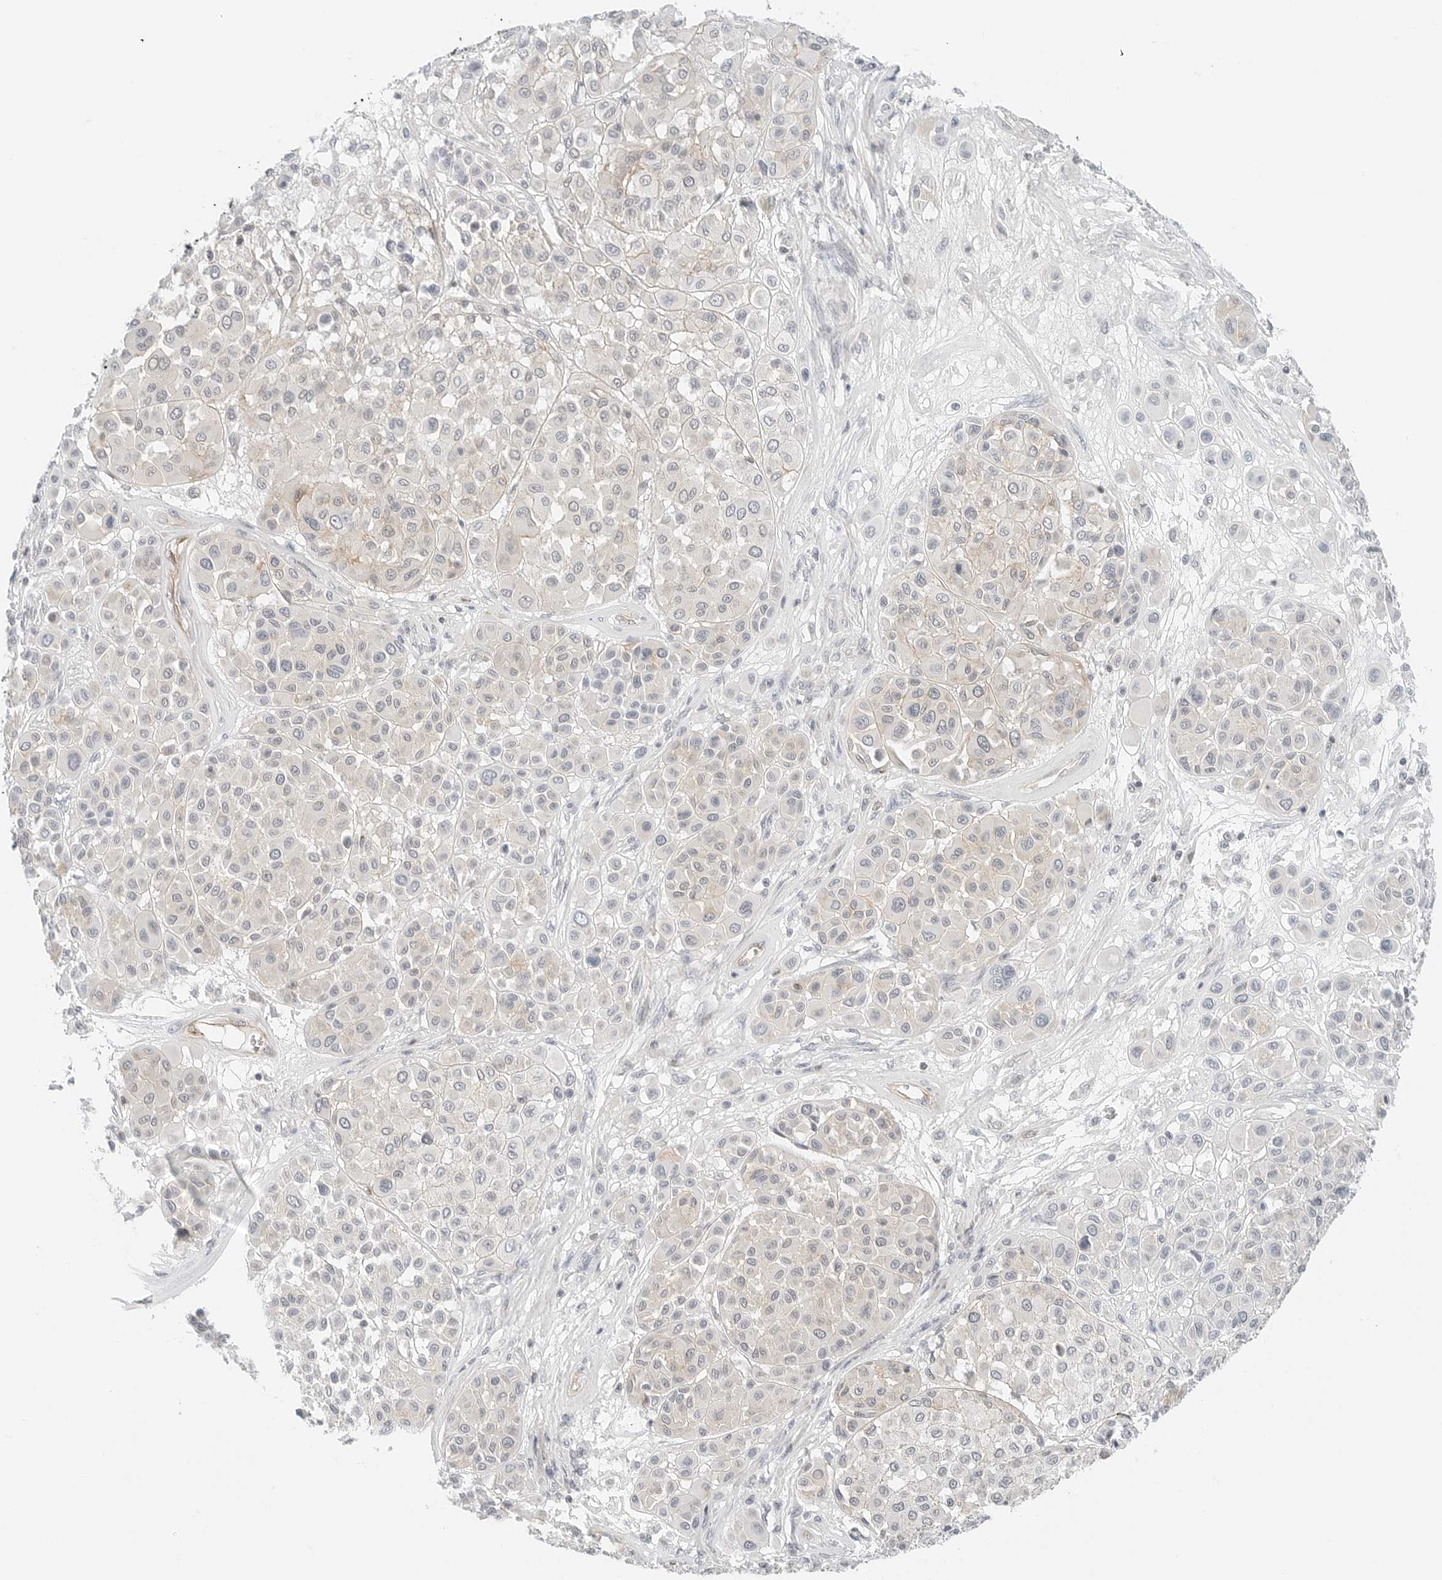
{"staining": {"intensity": "negative", "quantity": "none", "location": "none"}, "tissue": "melanoma", "cell_type": "Tumor cells", "image_type": "cancer", "snomed": [{"axis": "morphology", "description": "Malignant melanoma, Metastatic site"}, {"axis": "topography", "description": "Soft tissue"}], "caption": "DAB immunohistochemical staining of melanoma shows no significant staining in tumor cells. (Brightfield microscopy of DAB (3,3'-diaminobenzidine) immunohistochemistry at high magnification).", "gene": "IQCC", "patient": {"sex": "male", "age": 41}}